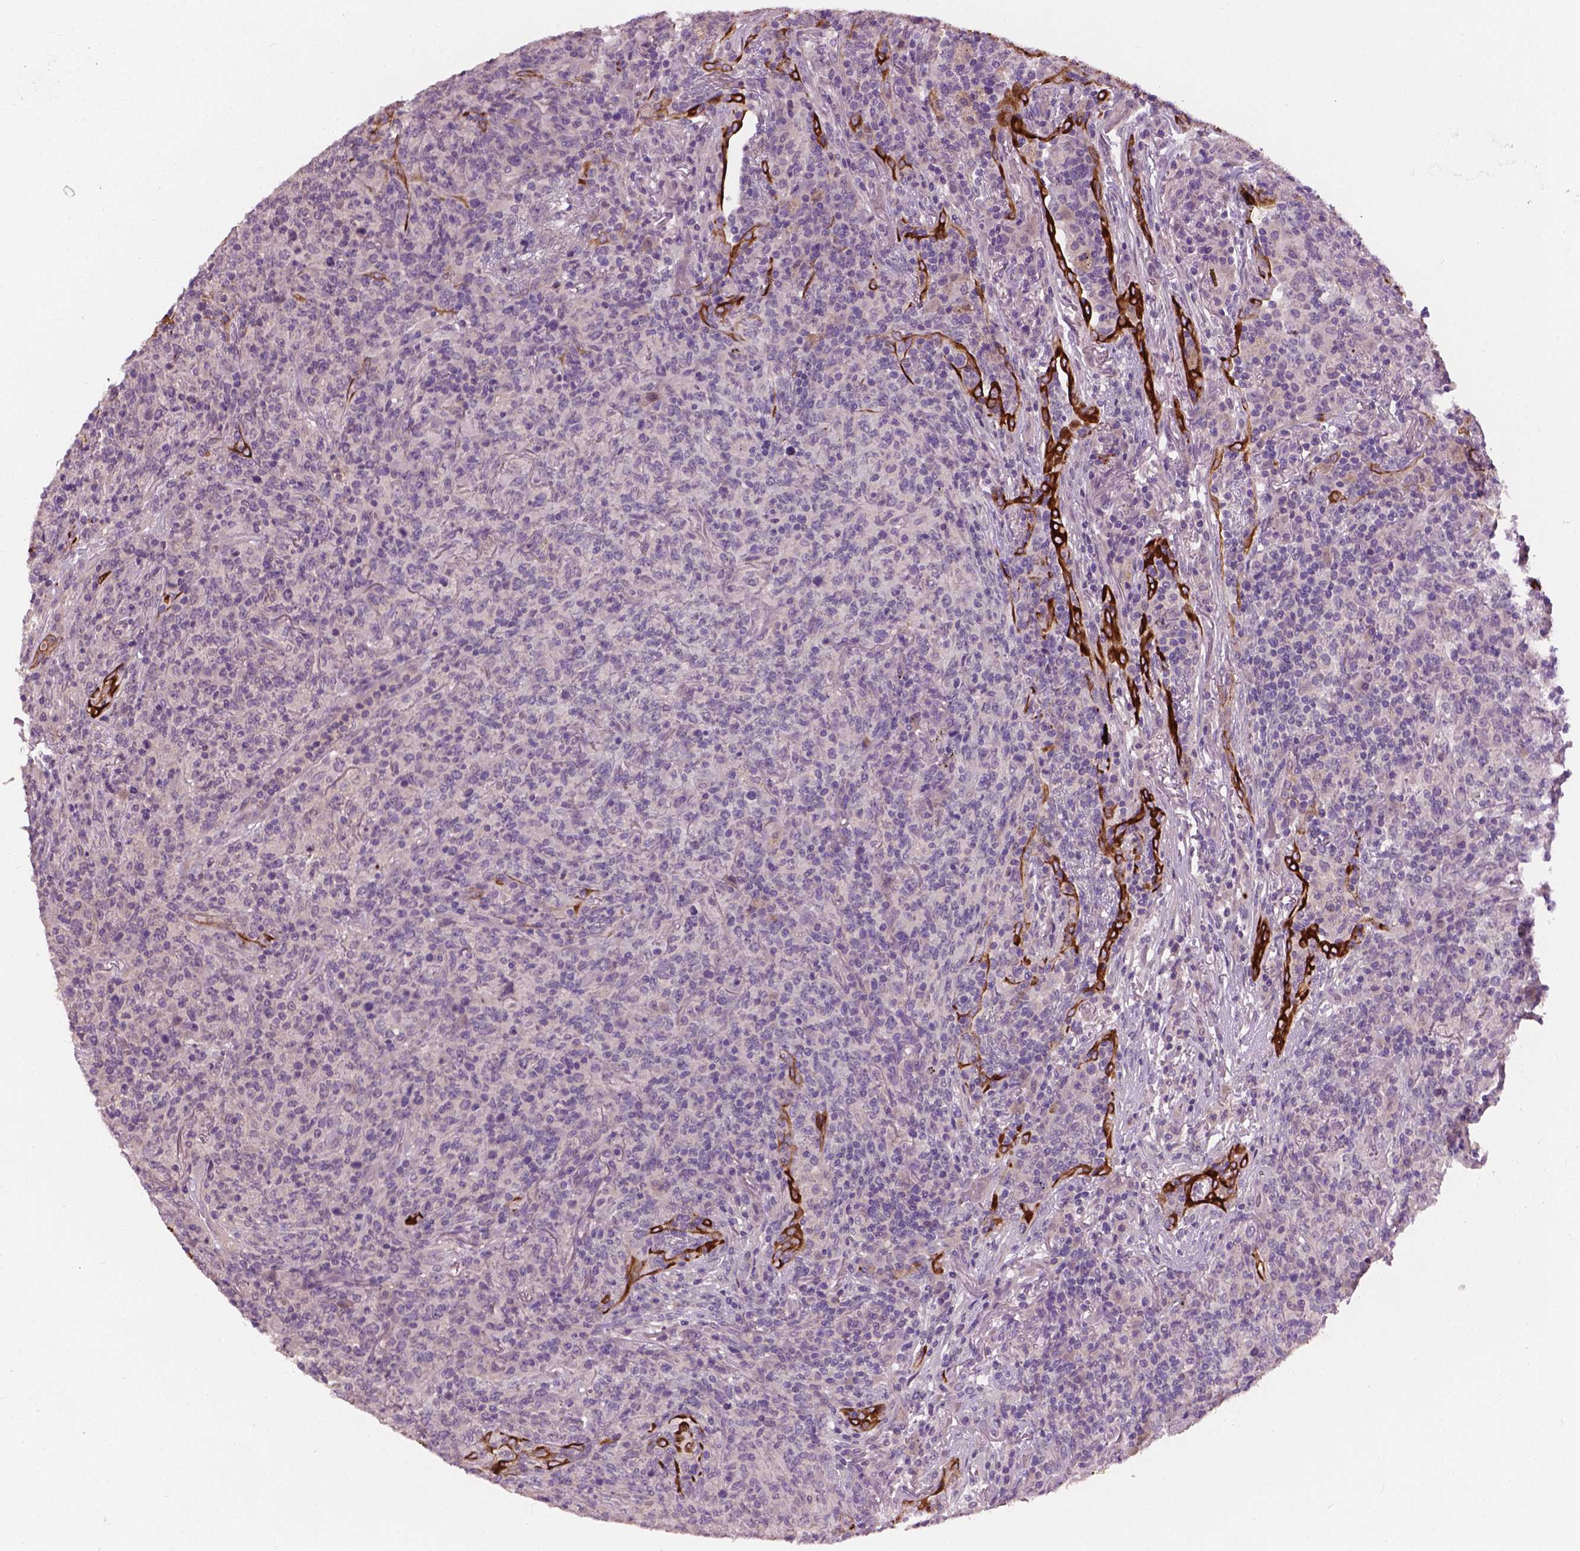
{"staining": {"intensity": "negative", "quantity": "none", "location": "none"}, "tissue": "lymphoma", "cell_type": "Tumor cells", "image_type": "cancer", "snomed": [{"axis": "morphology", "description": "Malignant lymphoma, non-Hodgkin's type, High grade"}, {"axis": "topography", "description": "Lung"}], "caption": "Malignant lymphoma, non-Hodgkin's type (high-grade) stained for a protein using immunohistochemistry (IHC) displays no expression tumor cells.", "gene": "KRT17", "patient": {"sex": "male", "age": 79}}